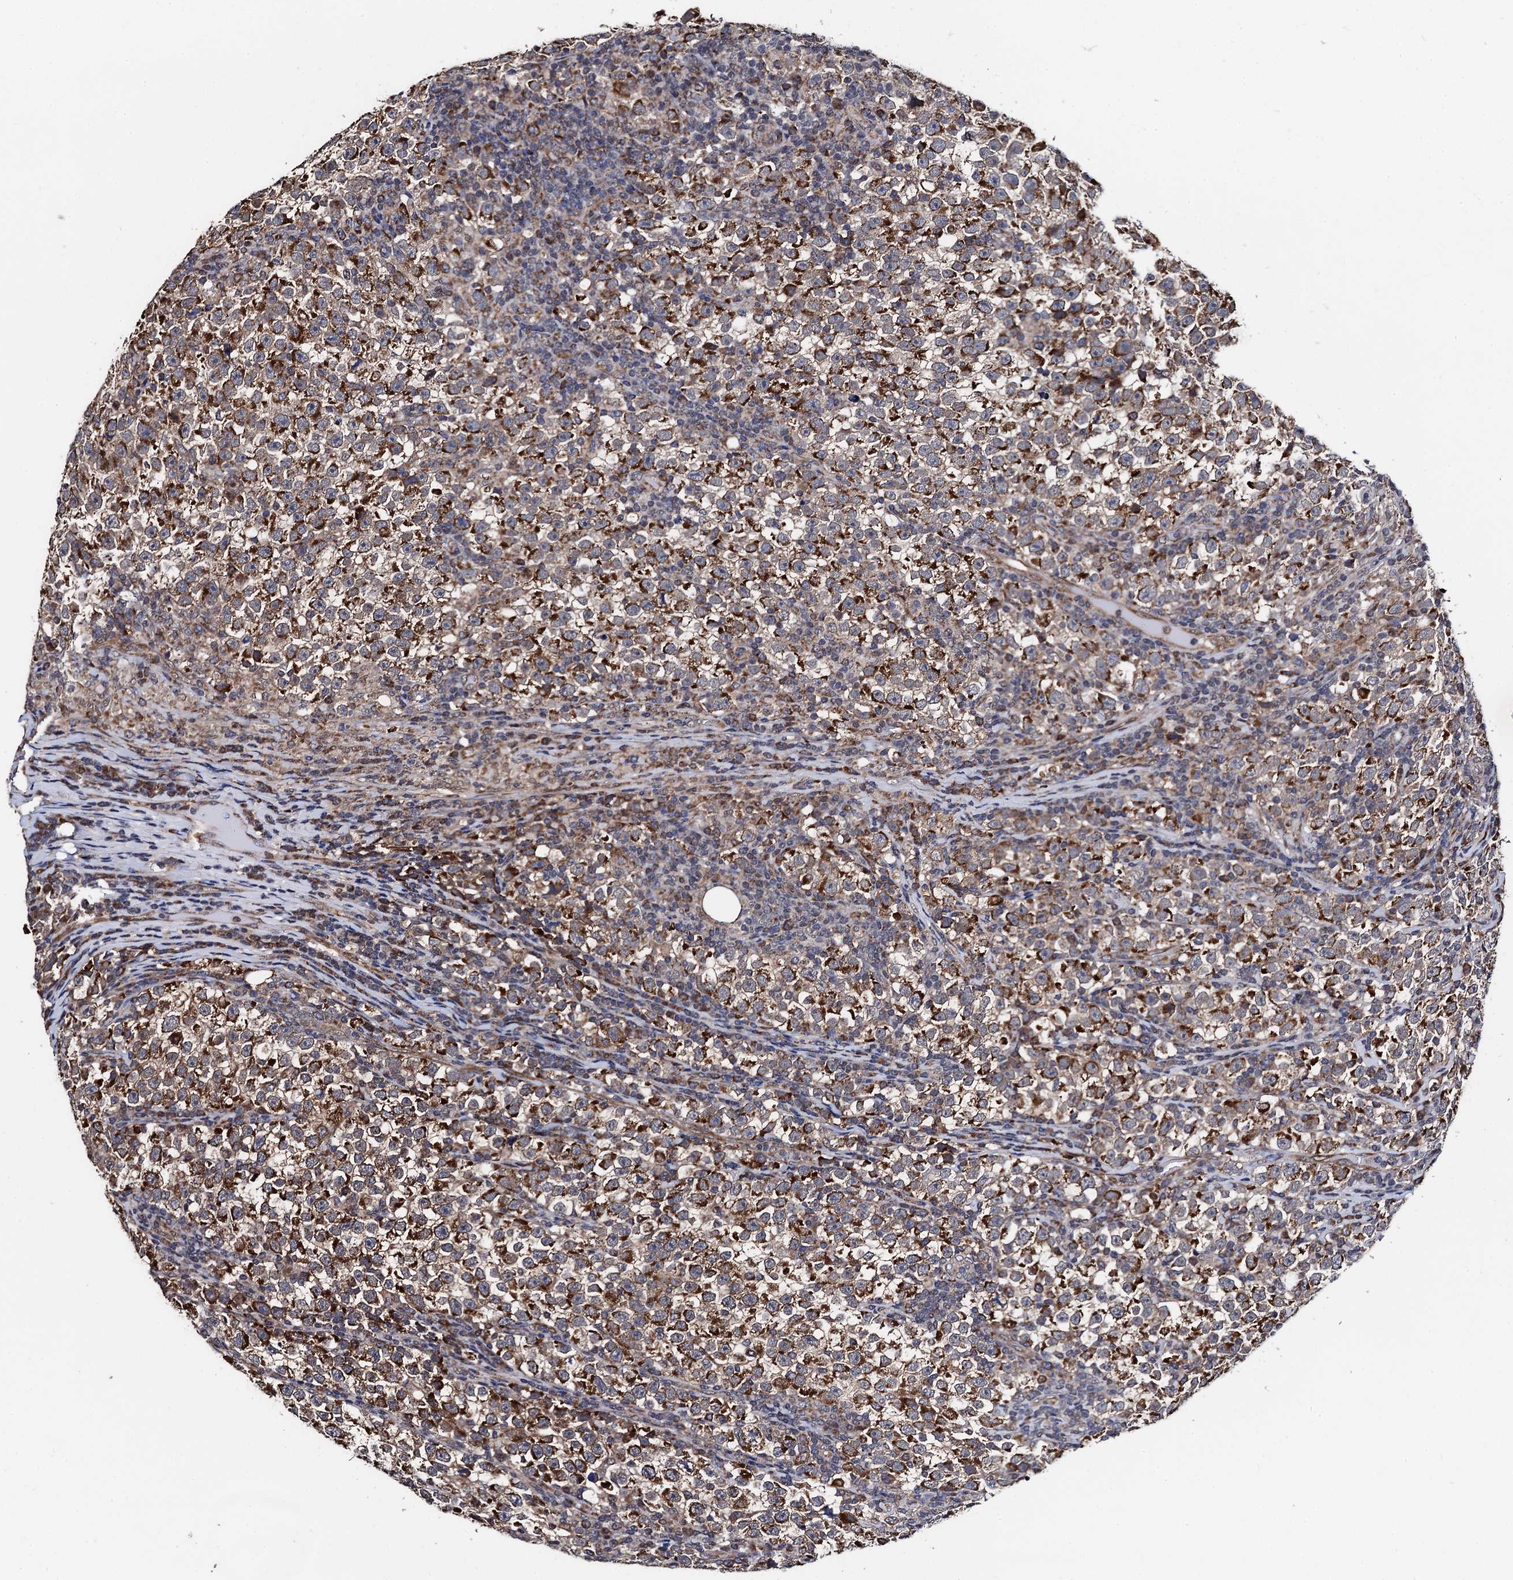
{"staining": {"intensity": "moderate", "quantity": ">75%", "location": "cytoplasmic/membranous"}, "tissue": "testis cancer", "cell_type": "Tumor cells", "image_type": "cancer", "snomed": [{"axis": "morphology", "description": "Normal tissue, NOS"}, {"axis": "morphology", "description": "Seminoma, NOS"}, {"axis": "topography", "description": "Testis"}], "caption": "IHC micrograph of testis seminoma stained for a protein (brown), which exhibits medium levels of moderate cytoplasmic/membranous staining in about >75% of tumor cells.", "gene": "PTCD3", "patient": {"sex": "male", "age": 43}}